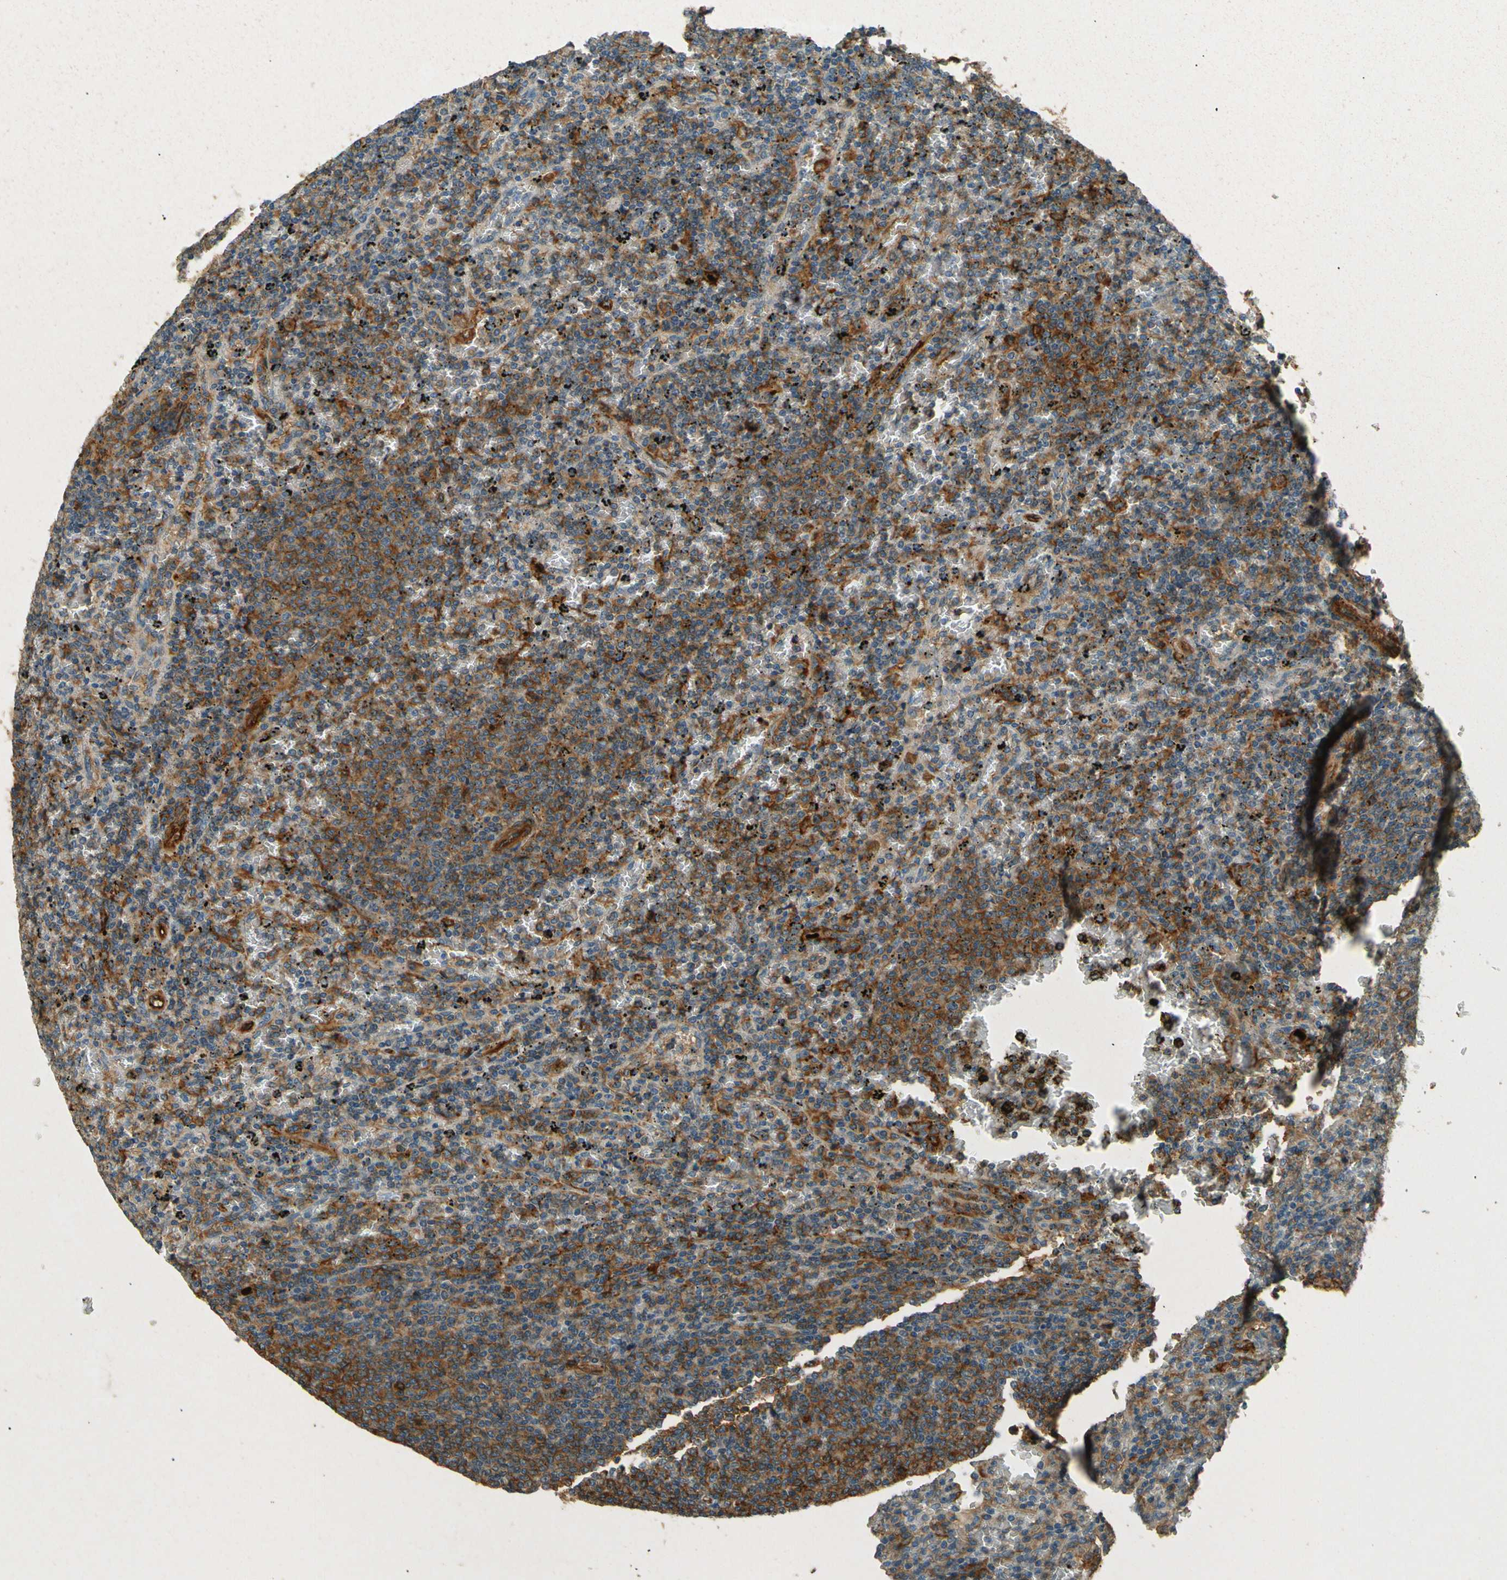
{"staining": {"intensity": "moderate", "quantity": "25%-75%", "location": "cytoplasmic/membranous"}, "tissue": "lymphoma", "cell_type": "Tumor cells", "image_type": "cancer", "snomed": [{"axis": "morphology", "description": "Malignant lymphoma, non-Hodgkin's type, Low grade"}, {"axis": "topography", "description": "Spleen"}], "caption": "IHC (DAB) staining of low-grade malignant lymphoma, non-Hodgkin's type demonstrates moderate cytoplasmic/membranous protein positivity in about 25%-75% of tumor cells.", "gene": "ENTPD1", "patient": {"sex": "female", "age": 77}}